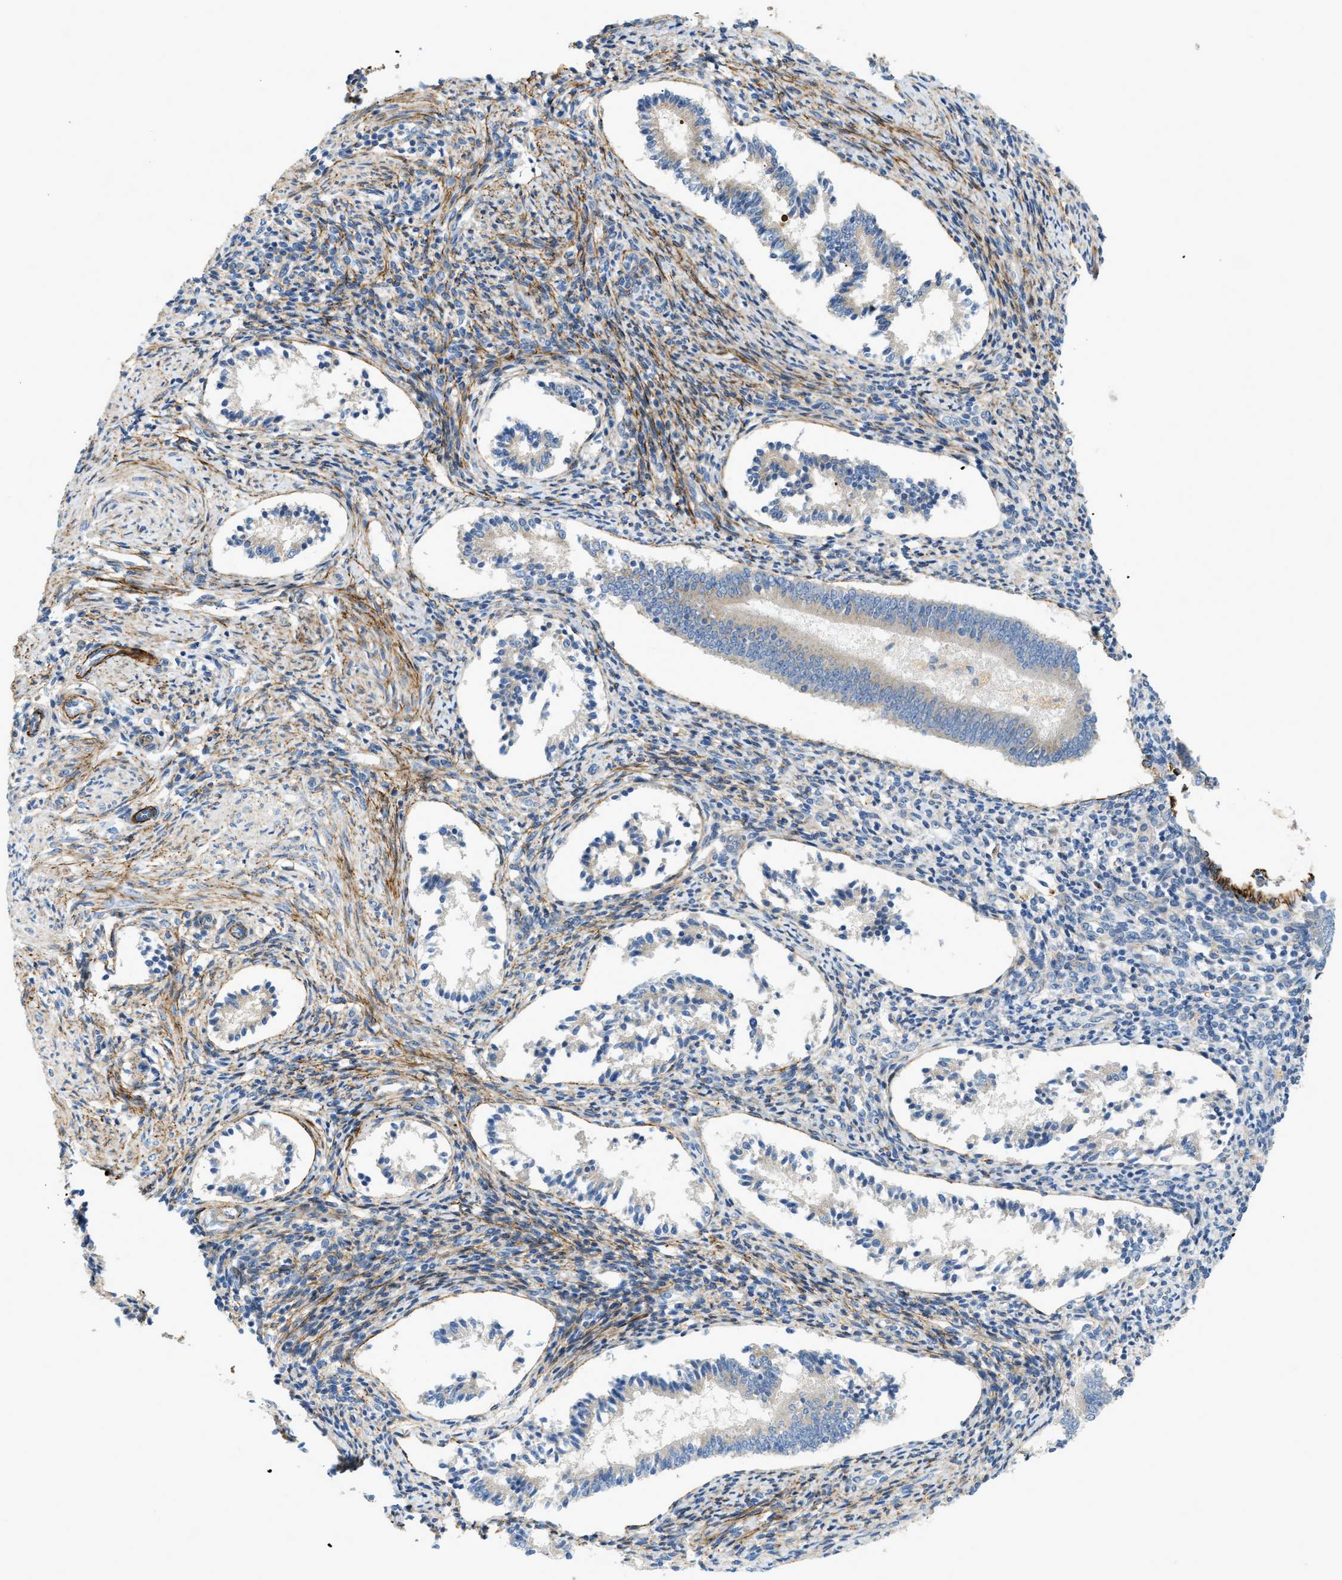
{"staining": {"intensity": "negative", "quantity": "none", "location": "none"}, "tissue": "endometrium", "cell_type": "Cells in endometrial stroma", "image_type": "normal", "snomed": [{"axis": "morphology", "description": "Normal tissue, NOS"}, {"axis": "topography", "description": "Endometrium"}], "caption": "Image shows no protein positivity in cells in endometrial stroma of unremarkable endometrium. The staining was performed using DAB to visualize the protein expression in brown, while the nuclei were stained in blue with hematoxylin (Magnification: 20x).", "gene": "LMBRD1", "patient": {"sex": "female", "age": 42}}